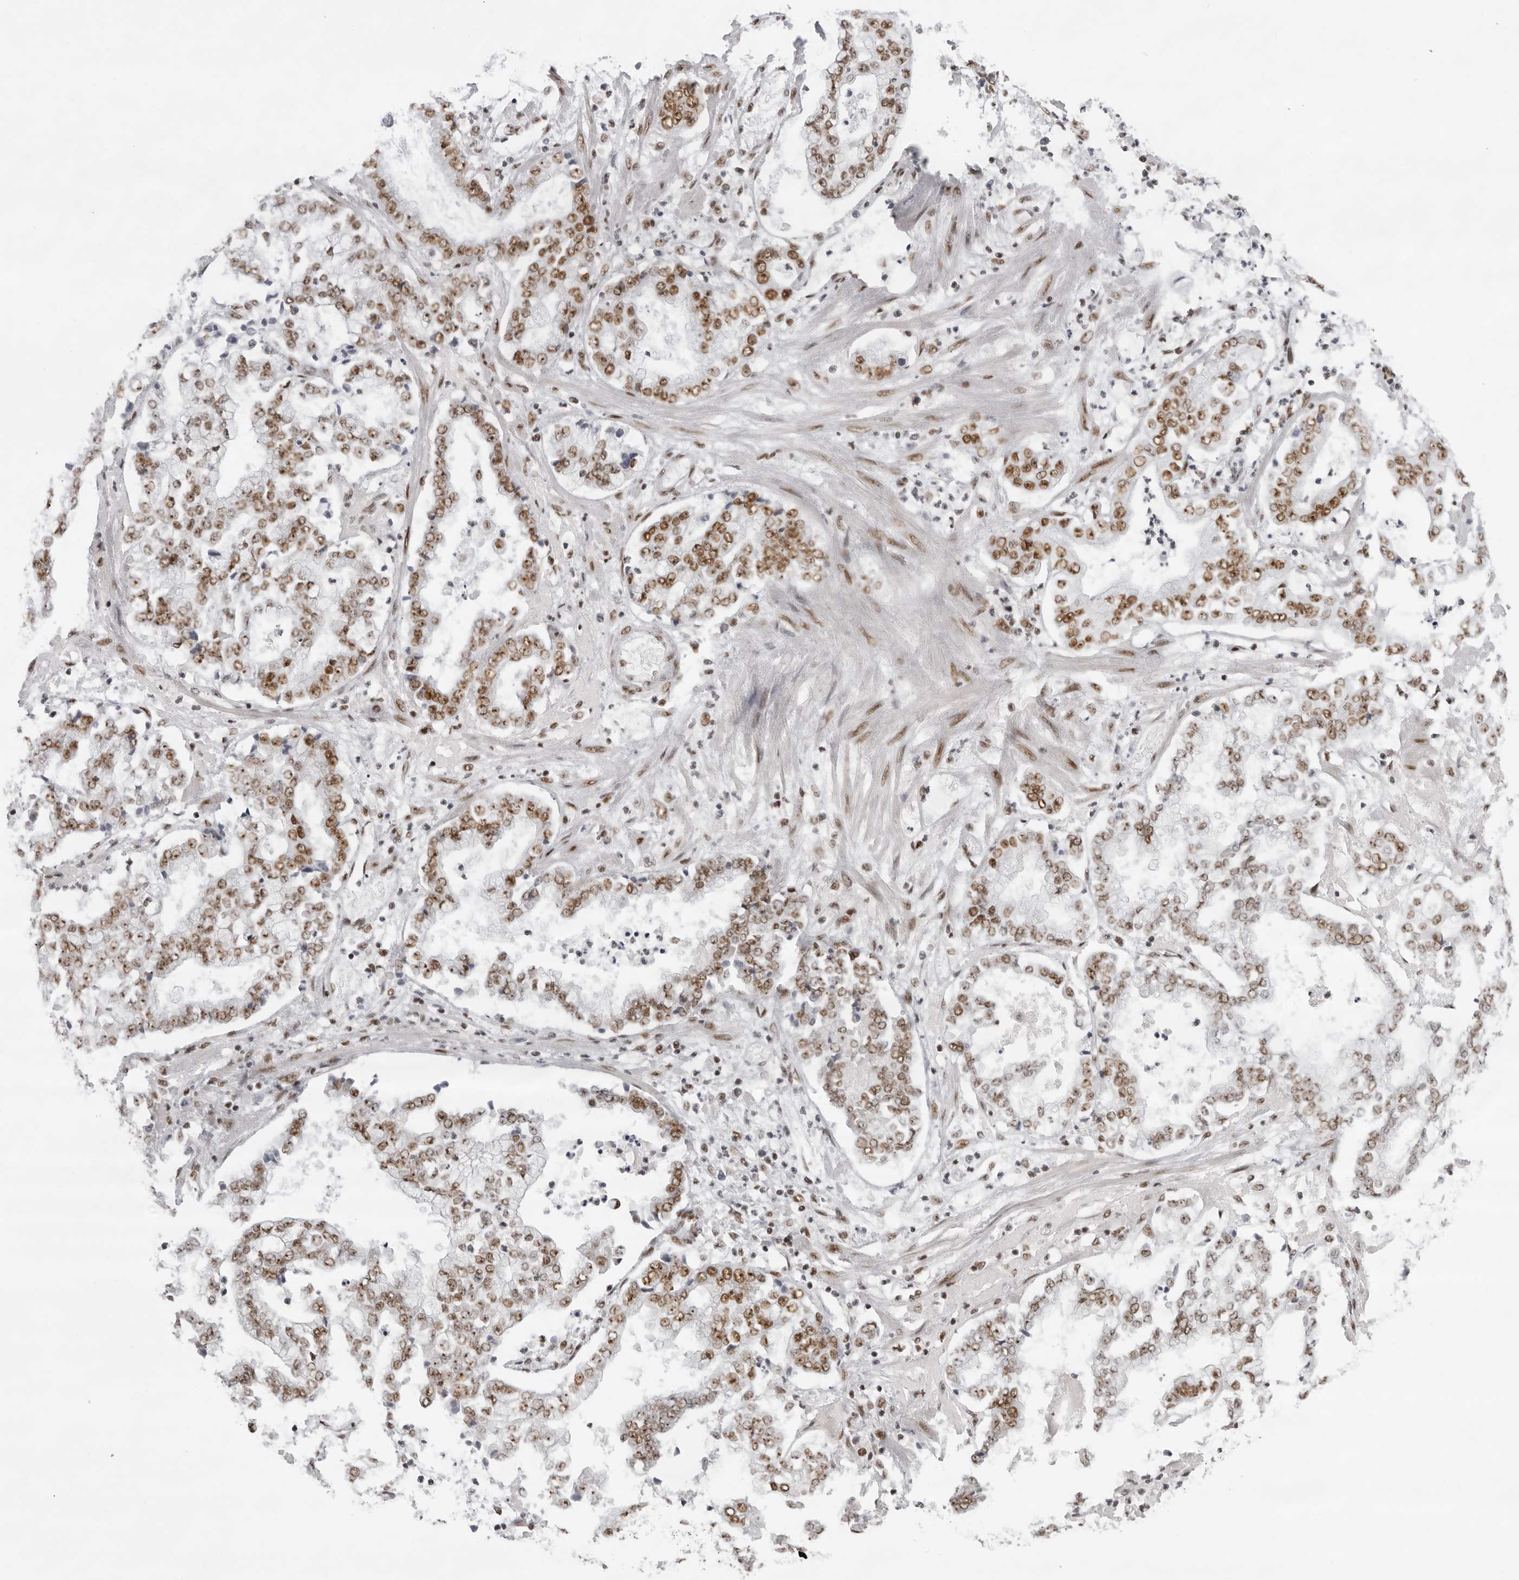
{"staining": {"intensity": "moderate", "quantity": ">75%", "location": "nuclear"}, "tissue": "stomach cancer", "cell_type": "Tumor cells", "image_type": "cancer", "snomed": [{"axis": "morphology", "description": "Adenocarcinoma, NOS"}, {"axis": "topography", "description": "Stomach"}], "caption": "A medium amount of moderate nuclear positivity is appreciated in about >75% of tumor cells in adenocarcinoma (stomach) tissue.", "gene": "DHX9", "patient": {"sex": "male", "age": 76}}